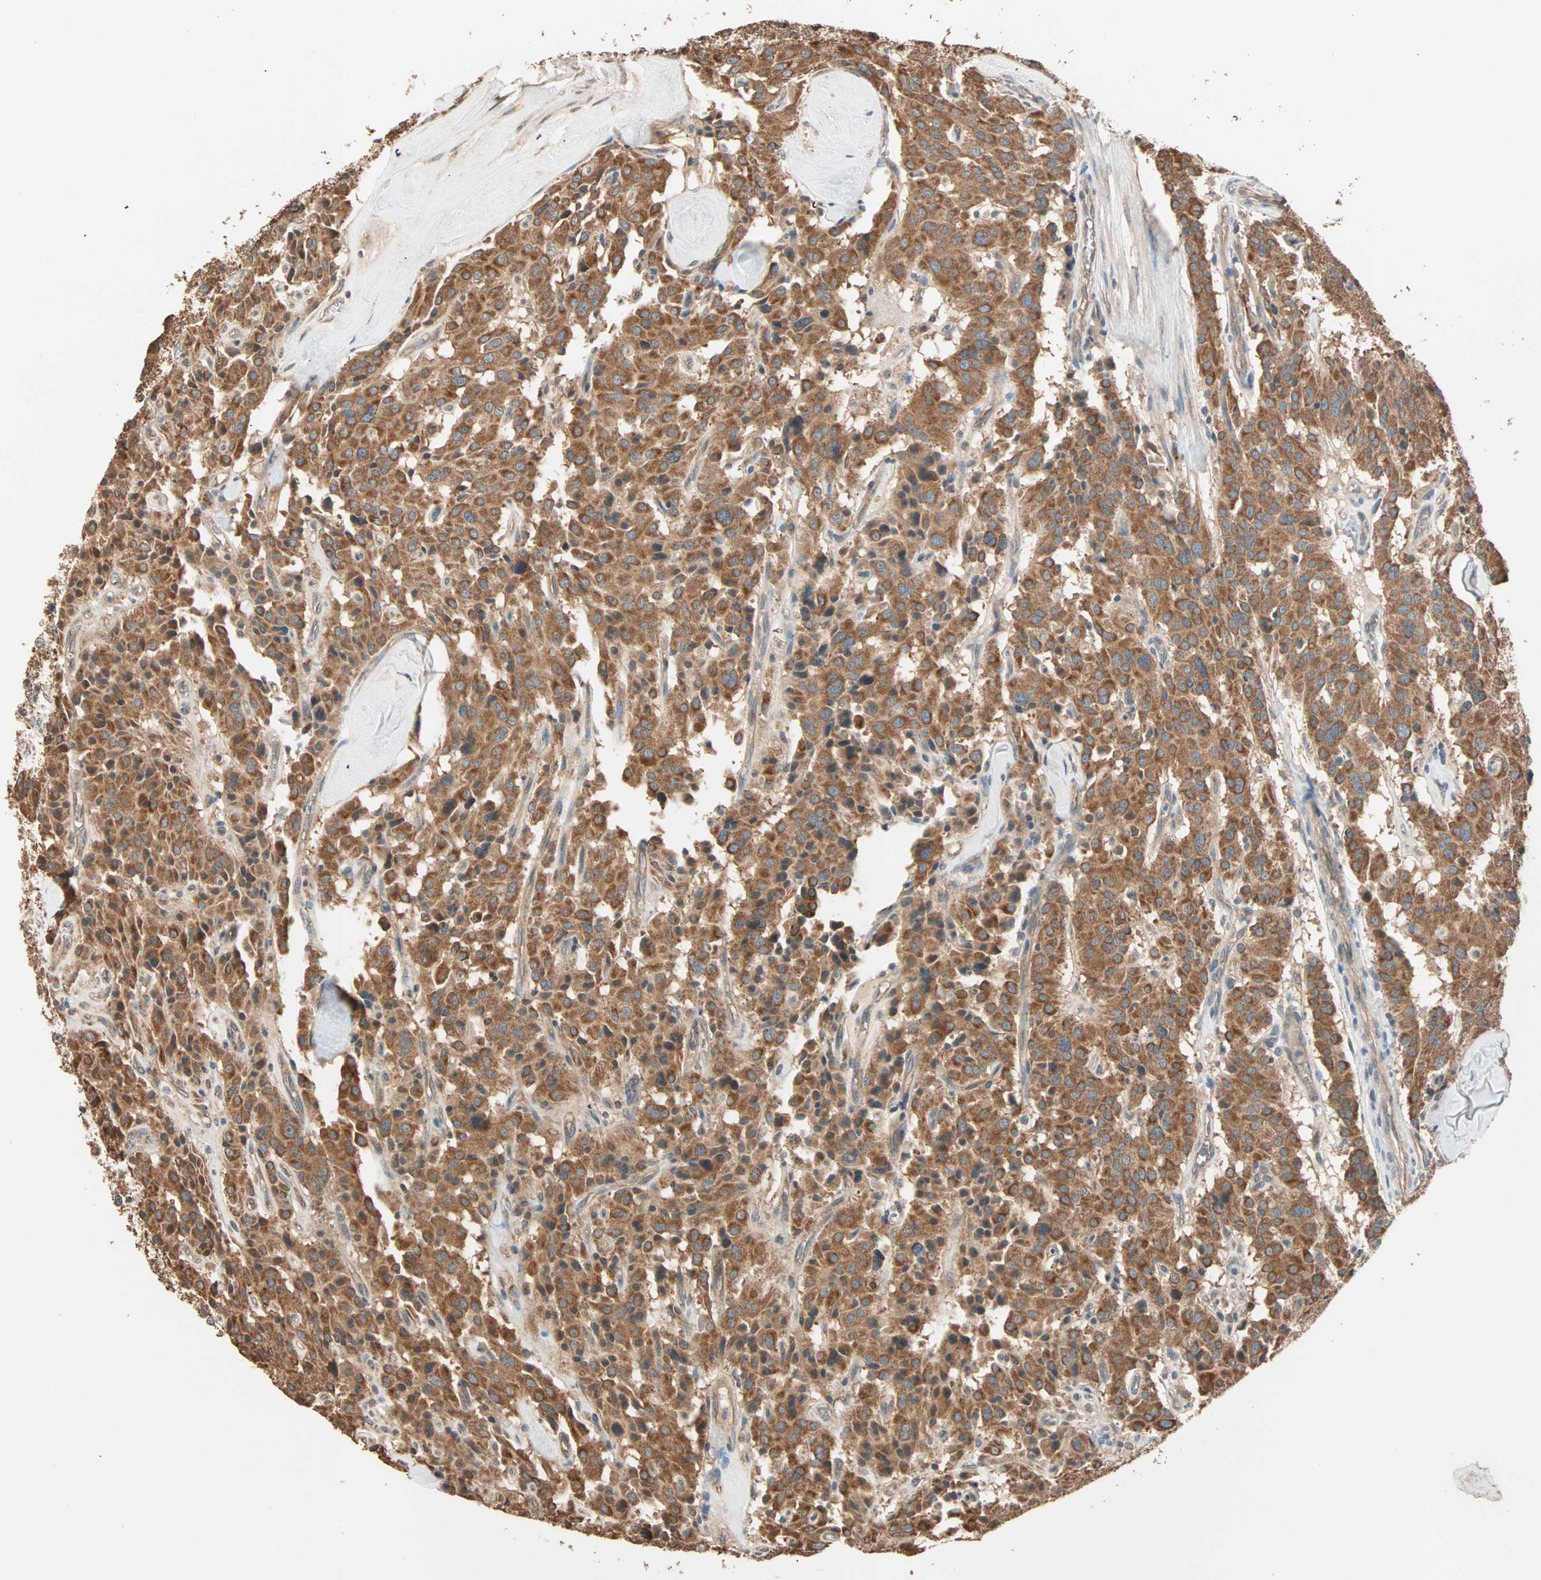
{"staining": {"intensity": "strong", "quantity": ">75%", "location": "cytoplasmic/membranous"}, "tissue": "carcinoid", "cell_type": "Tumor cells", "image_type": "cancer", "snomed": [{"axis": "morphology", "description": "Carcinoid, malignant, NOS"}, {"axis": "topography", "description": "Lung"}], "caption": "Protein analysis of carcinoid (malignant) tissue displays strong cytoplasmic/membranous staining in approximately >75% of tumor cells. (Brightfield microscopy of DAB IHC at high magnification).", "gene": "EIF4G2", "patient": {"sex": "male", "age": 30}}